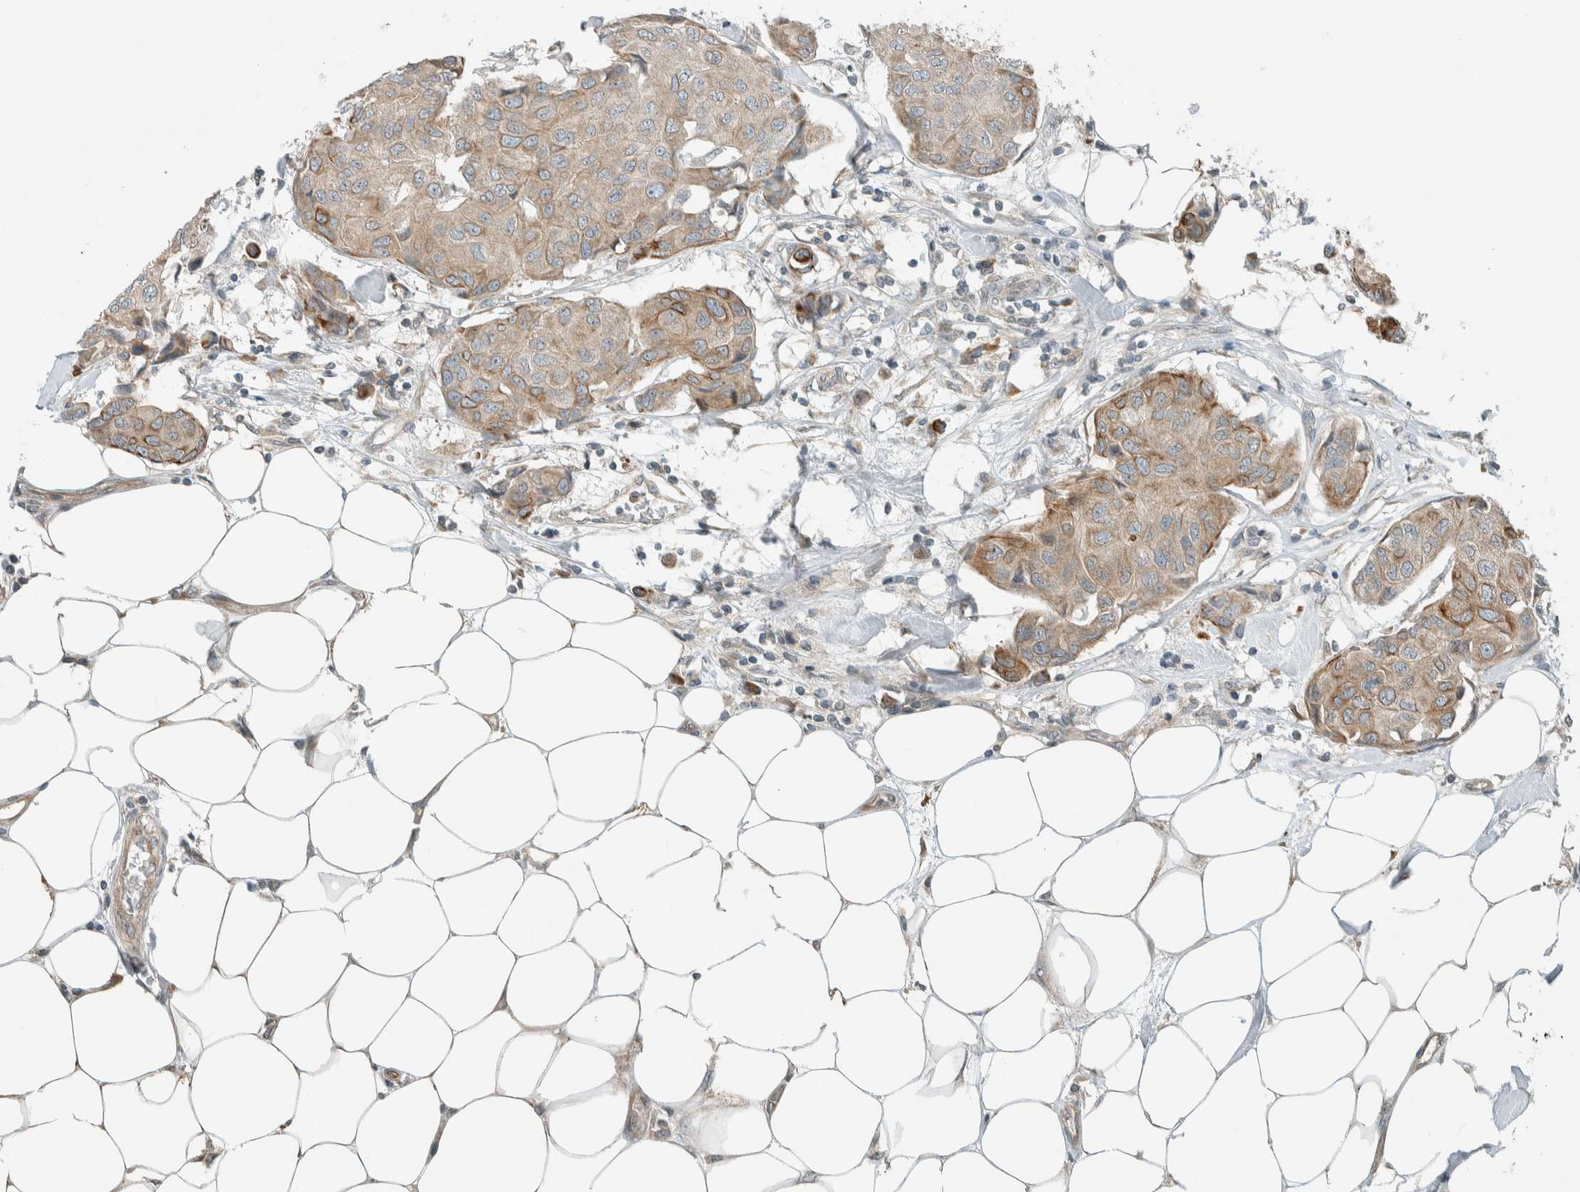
{"staining": {"intensity": "moderate", "quantity": "<25%", "location": "cytoplasmic/membranous"}, "tissue": "breast cancer", "cell_type": "Tumor cells", "image_type": "cancer", "snomed": [{"axis": "morphology", "description": "Duct carcinoma"}, {"axis": "topography", "description": "Breast"}], "caption": "An image of breast intraductal carcinoma stained for a protein displays moderate cytoplasmic/membranous brown staining in tumor cells. The staining is performed using DAB brown chromogen to label protein expression. The nuclei are counter-stained blue using hematoxylin.", "gene": "SEL1L", "patient": {"sex": "female", "age": 80}}